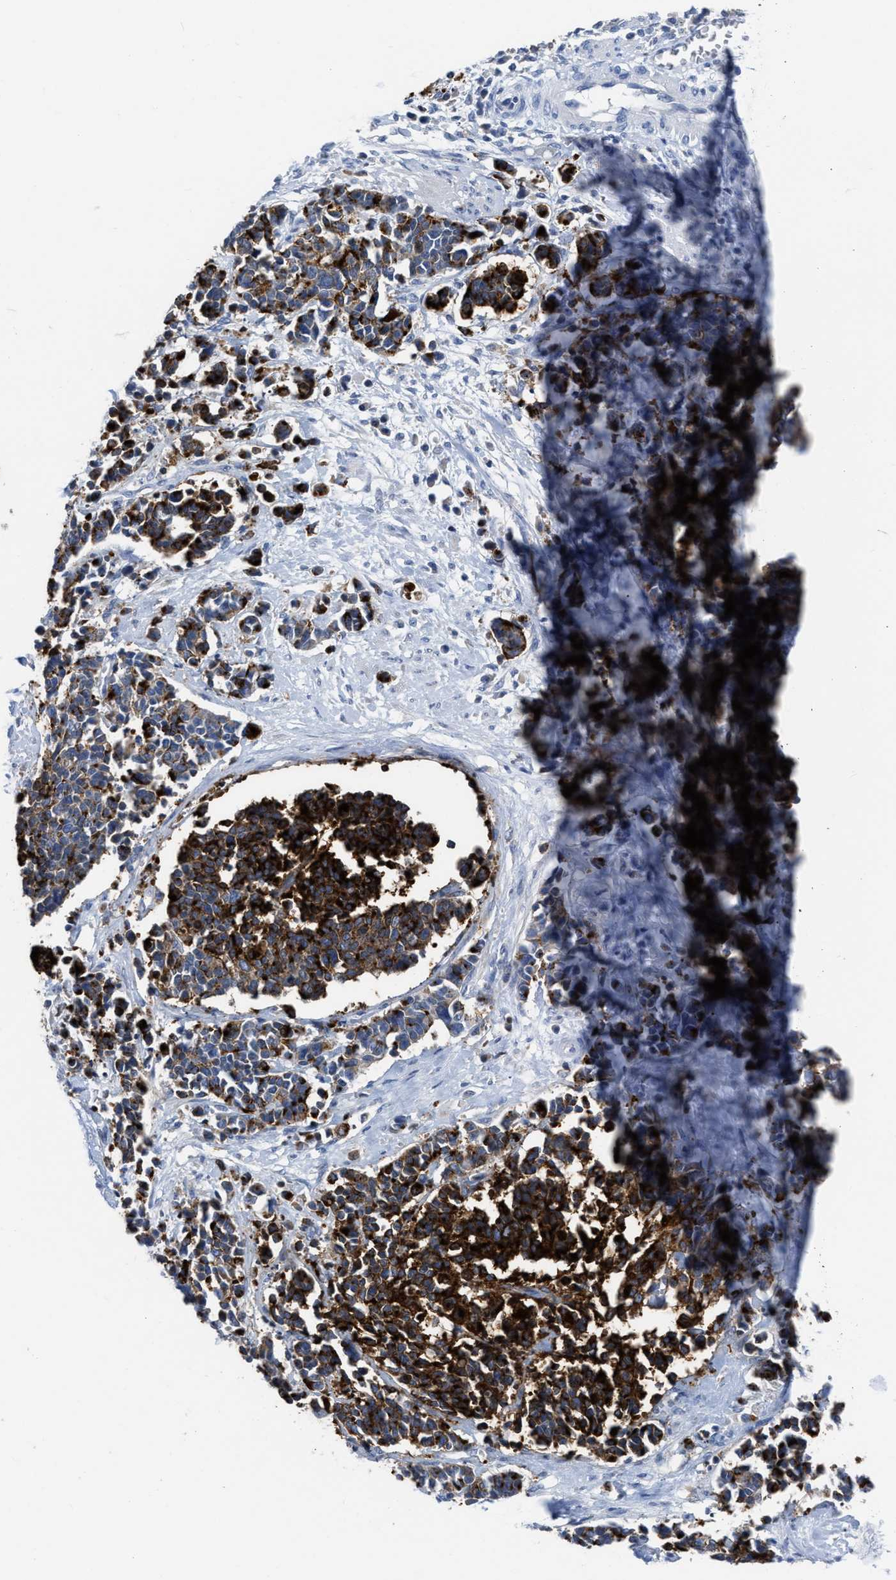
{"staining": {"intensity": "strong", "quantity": ">75%", "location": "cytoplasmic/membranous"}, "tissue": "cervical cancer", "cell_type": "Tumor cells", "image_type": "cancer", "snomed": [{"axis": "morphology", "description": "Squamous cell carcinoma, NOS"}, {"axis": "topography", "description": "Cervix"}], "caption": "Cervical cancer (squamous cell carcinoma) stained with immunohistochemistry (IHC) demonstrates strong cytoplasmic/membranous expression in approximately >75% of tumor cells.", "gene": "CEACAM5", "patient": {"sex": "female", "age": 35}}